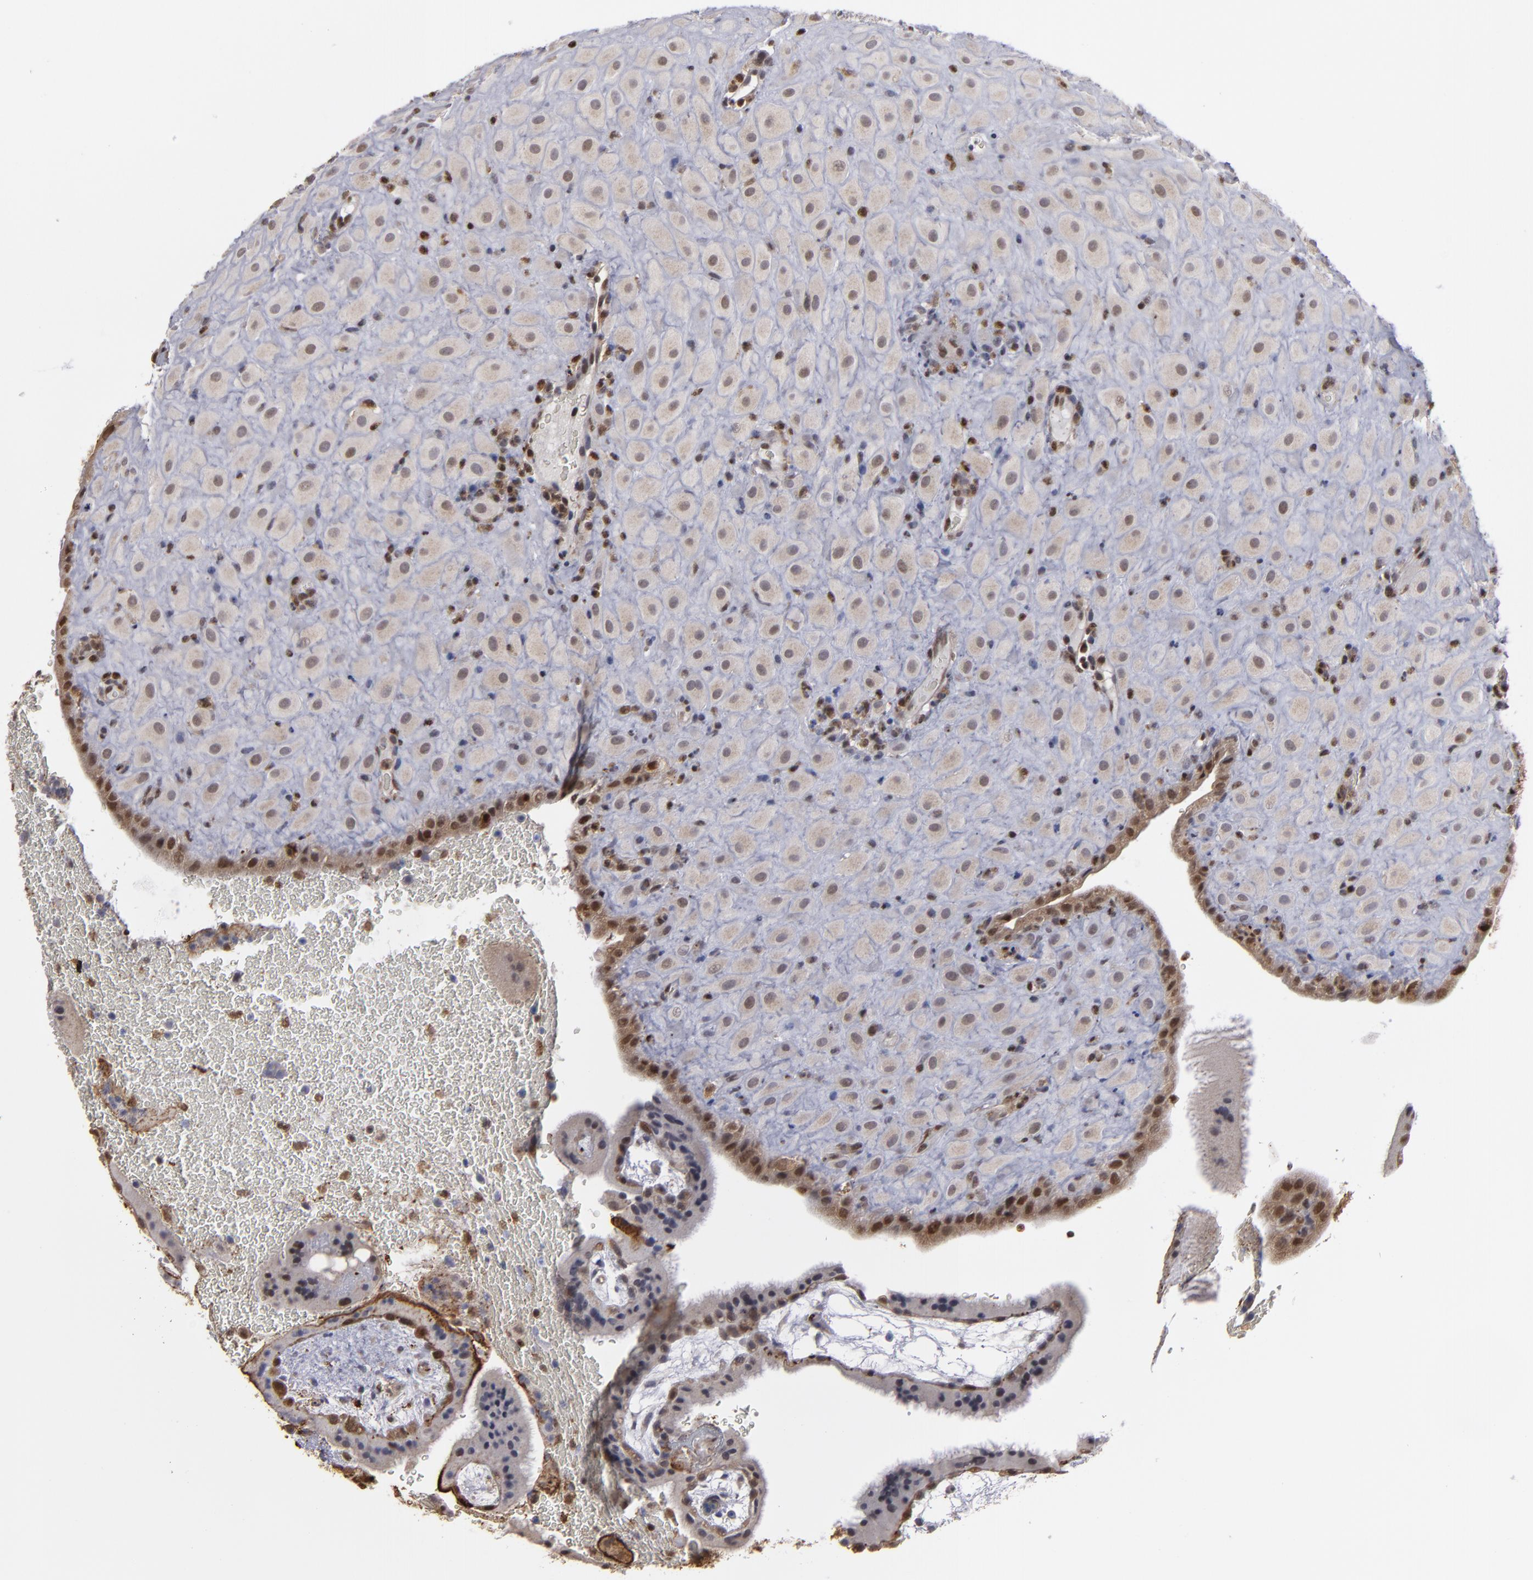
{"staining": {"intensity": "weak", "quantity": "25%-75%", "location": "cytoplasmic/membranous,nuclear"}, "tissue": "placenta", "cell_type": "Decidual cells", "image_type": "normal", "snomed": [{"axis": "morphology", "description": "Normal tissue, NOS"}, {"axis": "topography", "description": "Placenta"}], "caption": "The histopathology image reveals staining of unremarkable placenta, revealing weak cytoplasmic/membranous,nuclear protein expression (brown color) within decidual cells.", "gene": "GSR", "patient": {"sex": "female", "age": 19}}